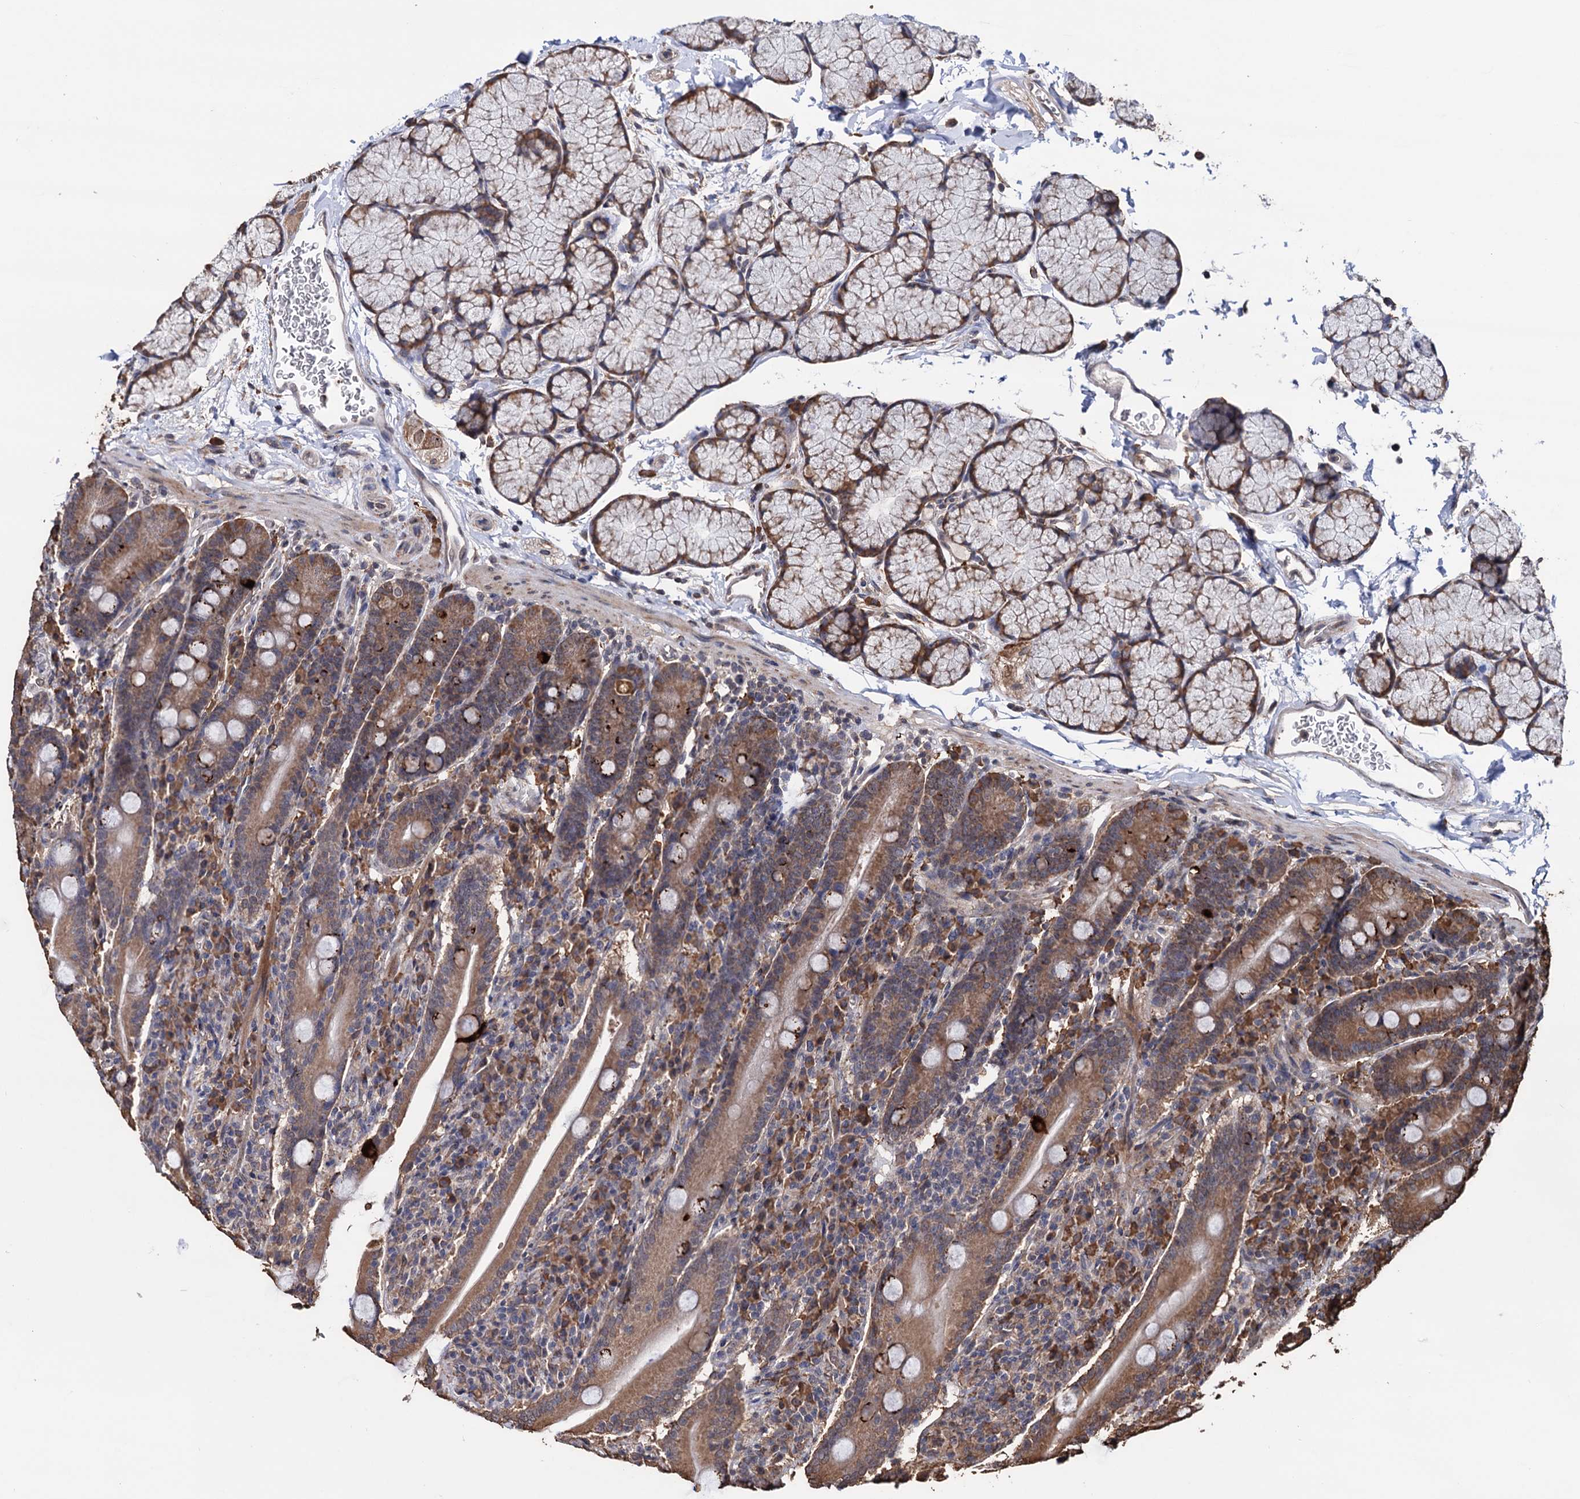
{"staining": {"intensity": "moderate", "quantity": "25%-75%", "location": "cytoplasmic/membranous"}, "tissue": "duodenum", "cell_type": "Glandular cells", "image_type": "normal", "snomed": [{"axis": "morphology", "description": "Normal tissue, NOS"}, {"axis": "topography", "description": "Duodenum"}], "caption": "Immunohistochemical staining of unremarkable human duodenum displays 25%-75% levels of moderate cytoplasmic/membranous protein positivity in about 25%-75% of glandular cells. (DAB (3,3'-diaminobenzidine) IHC with brightfield microscopy, high magnification).", "gene": "TBC1D12", "patient": {"sex": "male", "age": 35}}